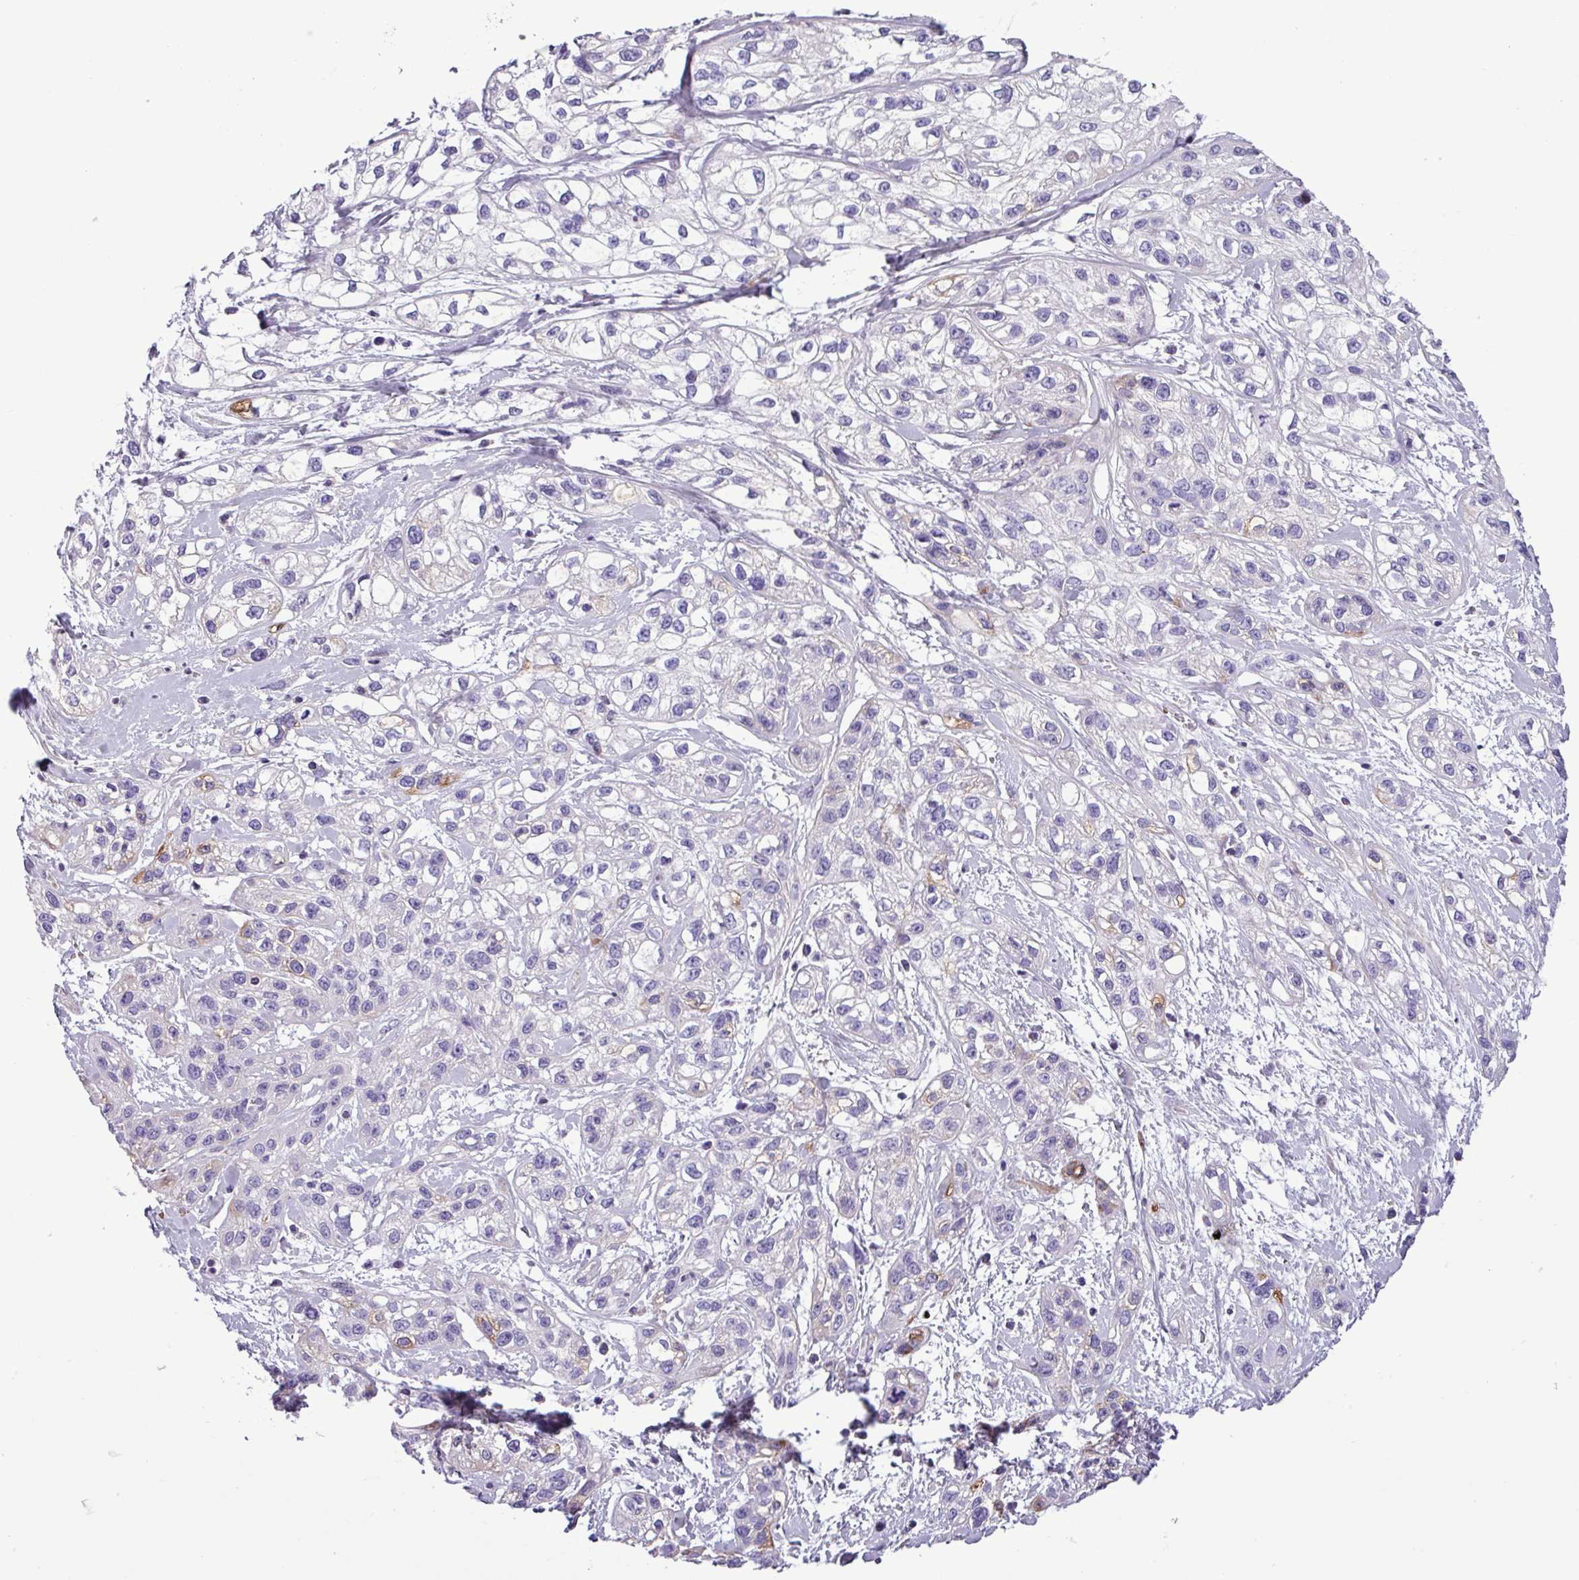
{"staining": {"intensity": "negative", "quantity": "none", "location": "none"}, "tissue": "skin cancer", "cell_type": "Tumor cells", "image_type": "cancer", "snomed": [{"axis": "morphology", "description": "Squamous cell carcinoma, NOS"}, {"axis": "topography", "description": "Skin"}], "caption": "Tumor cells show no significant protein expression in skin squamous cell carcinoma. (Stains: DAB immunohistochemistry (IHC) with hematoxylin counter stain, Microscopy: brightfield microscopy at high magnification).", "gene": "FAM183A", "patient": {"sex": "male", "age": 82}}